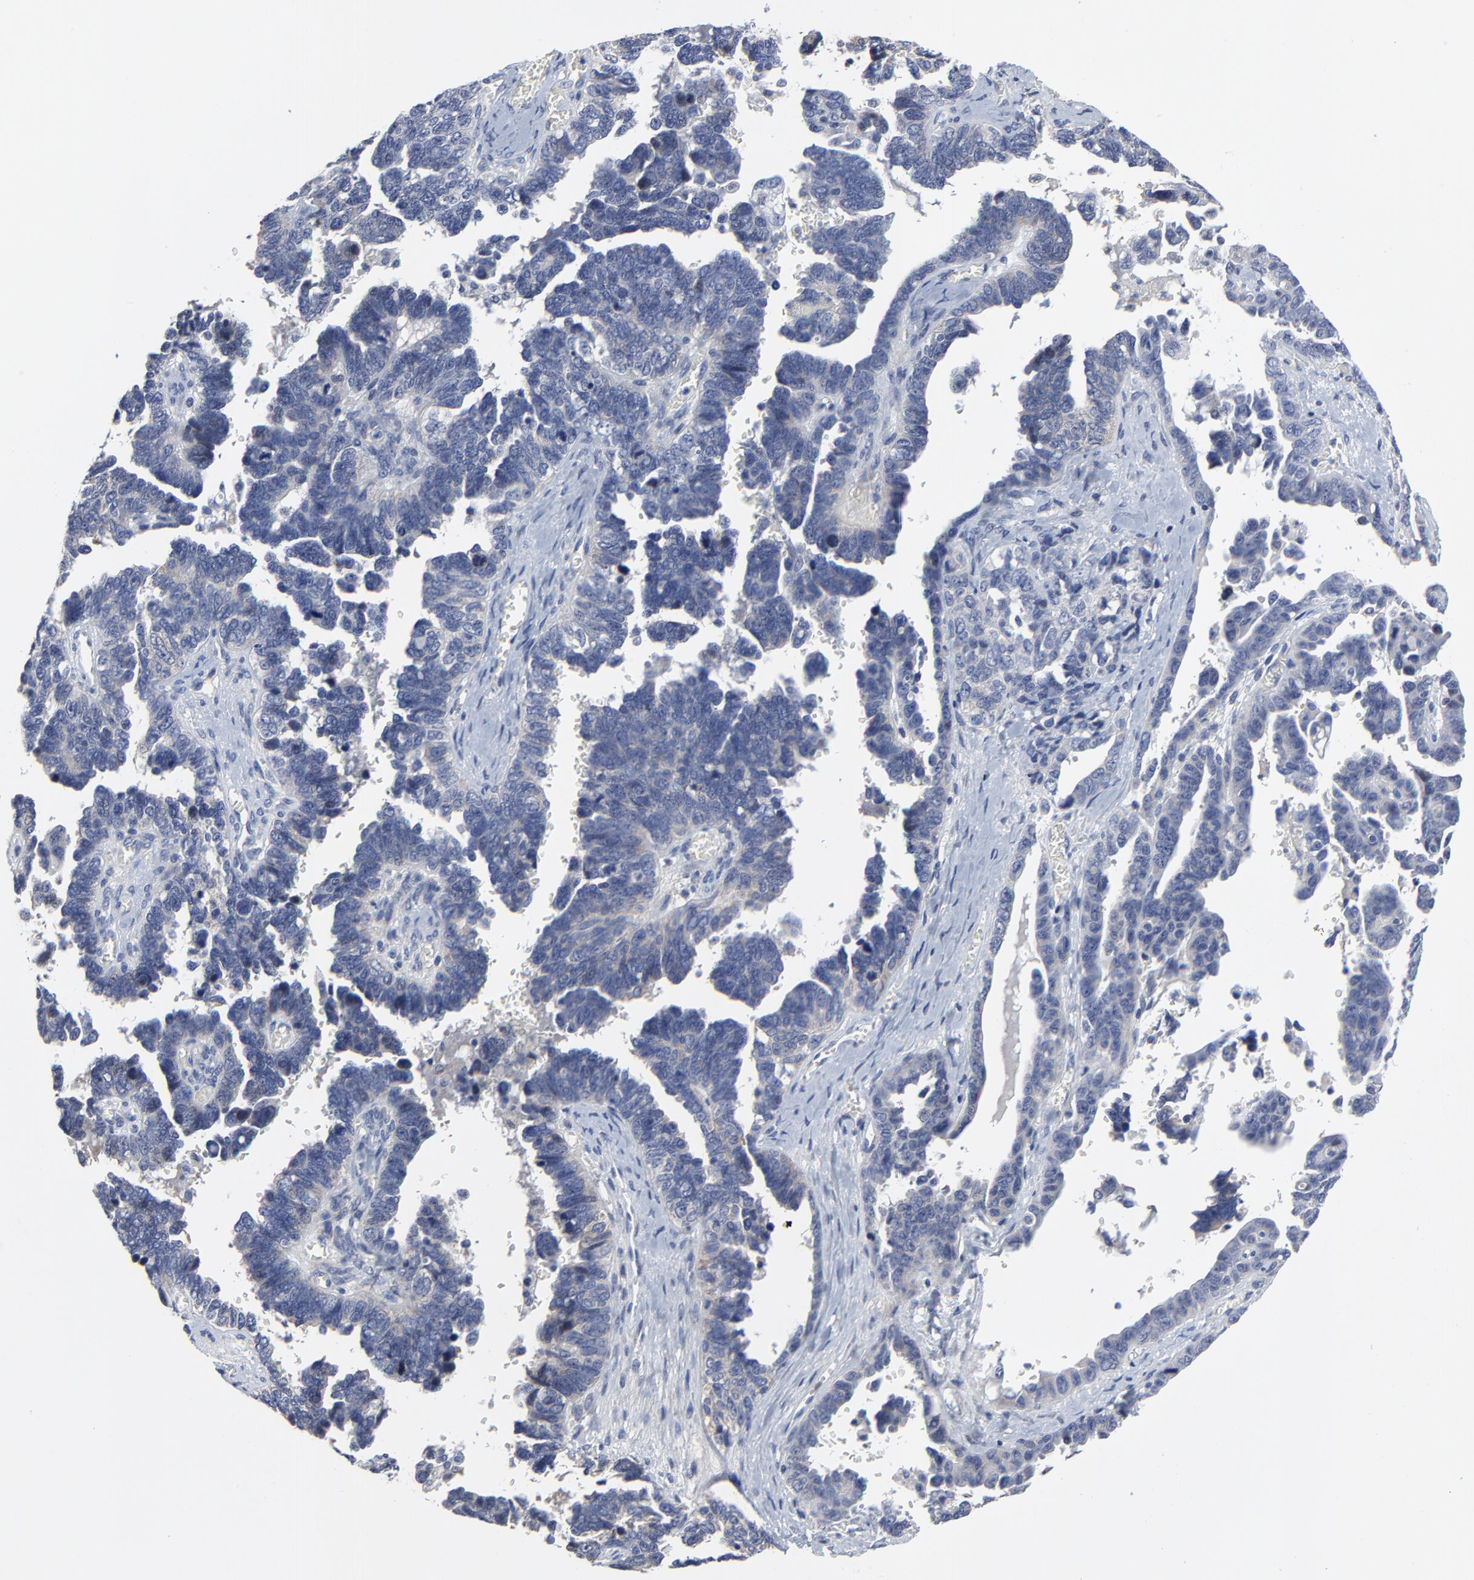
{"staining": {"intensity": "negative", "quantity": "none", "location": "none"}, "tissue": "ovarian cancer", "cell_type": "Tumor cells", "image_type": "cancer", "snomed": [{"axis": "morphology", "description": "Cystadenocarcinoma, serous, NOS"}, {"axis": "topography", "description": "Ovary"}], "caption": "Immunohistochemistry (IHC) micrograph of ovarian cancer stained for a protein (brown), which exhibits no staining in tumor cells. (Immunohistochemistry (IHC), brightfield microscopy, high magnification).", "gene": "NLGN3", "patient": {"sex": "female", "age": 69}}